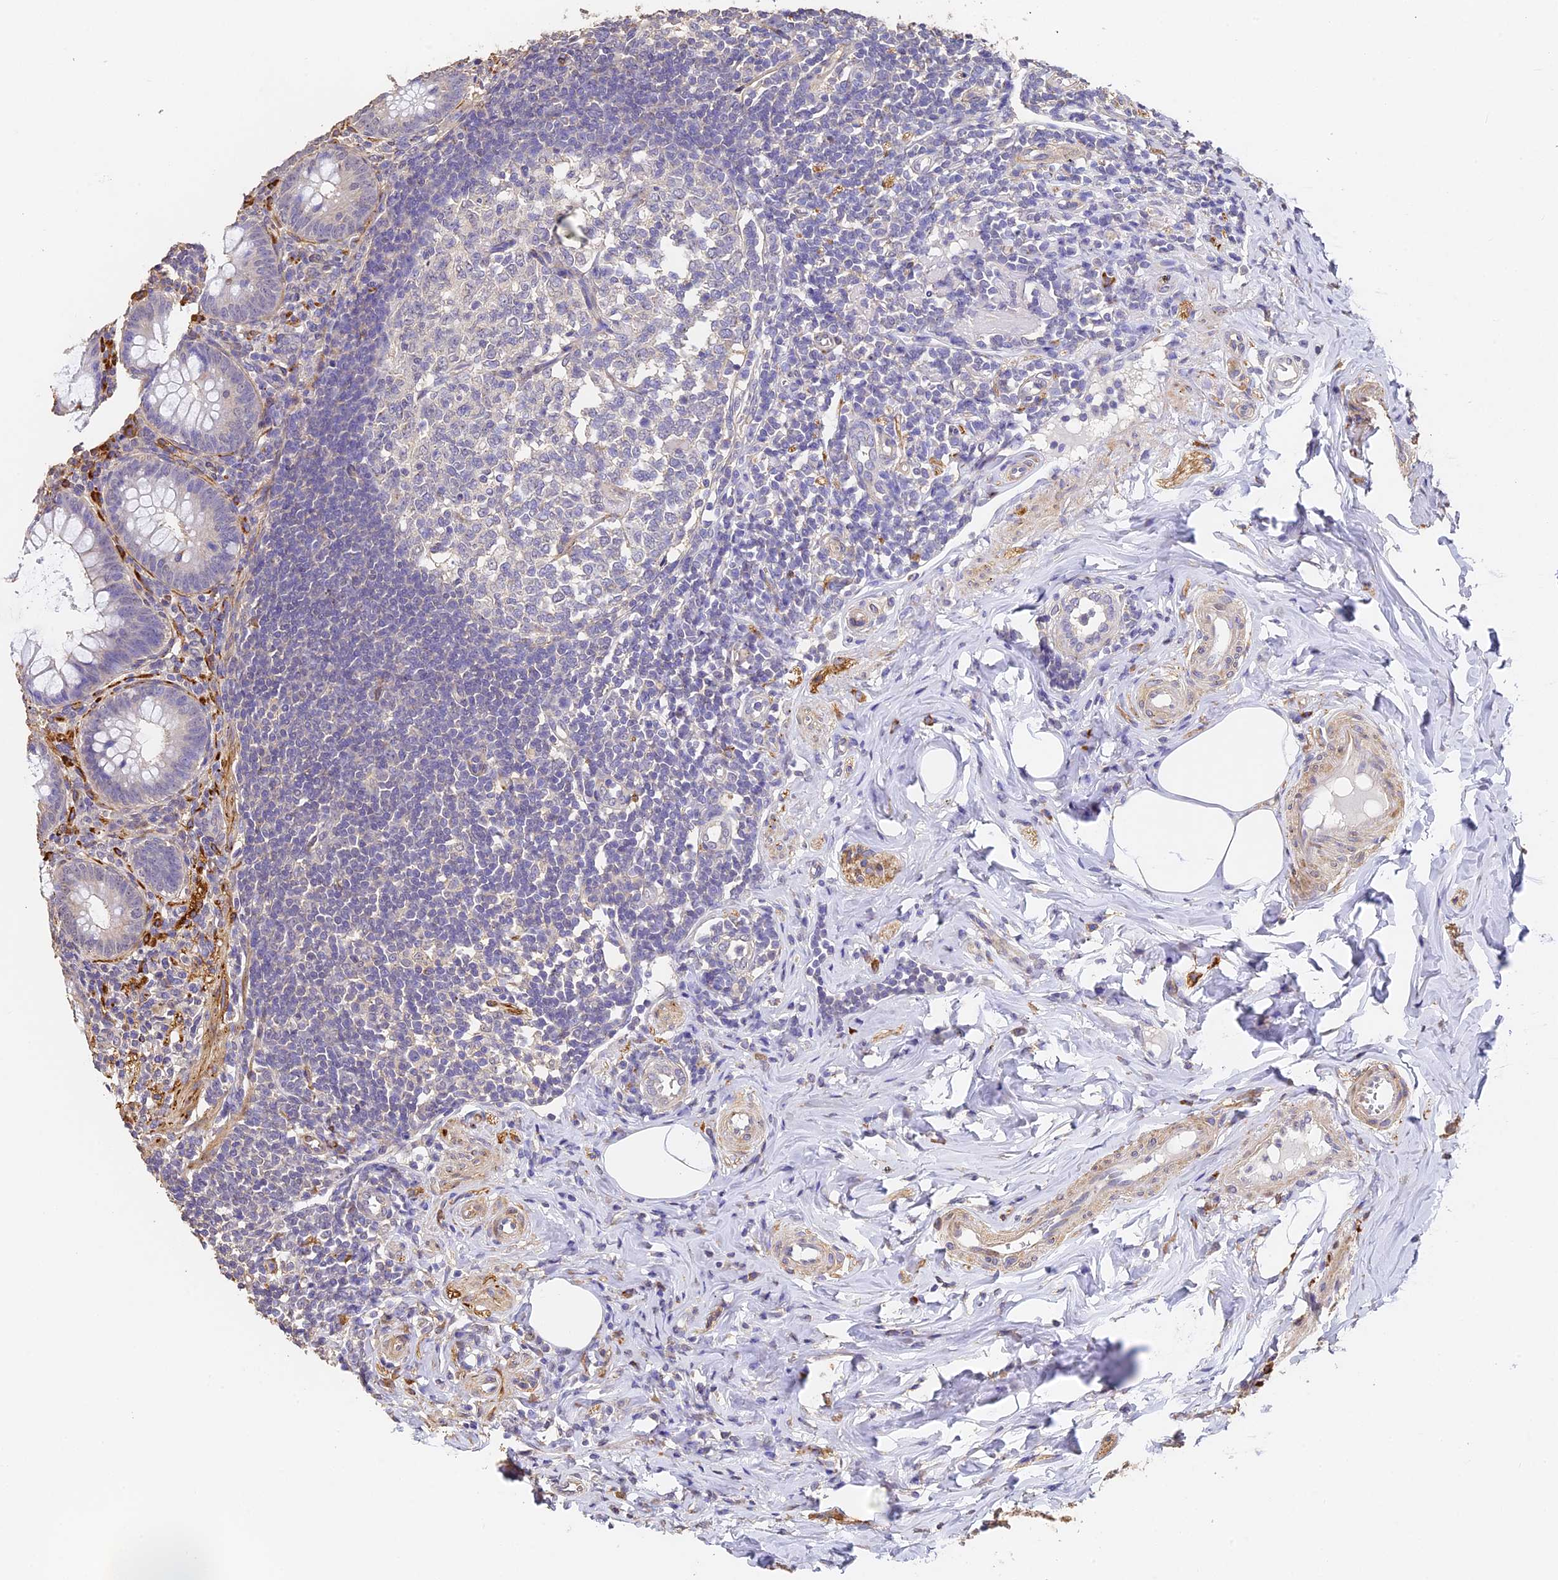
{"staining": {"intensity": "moderate", "quantity": "<25%", "location": "cytoplasmic/membranous"}, "tissue": "appendix", "cell_type": "Glandular cells", "image_type": "normal", "snomed": [{"axis": "morphology", "description": "Normal tissue, NOS"}, {"axis": "topography", "description": "Appendix"}], "caption": "Brown immunohistochemical staining in unremarkable appendix displays moderate cytoplasmic/membranous staining in about <25% of glandular cells.", "gene": "SLC11A1", "patient": {"sex": "female", "age": 33}}